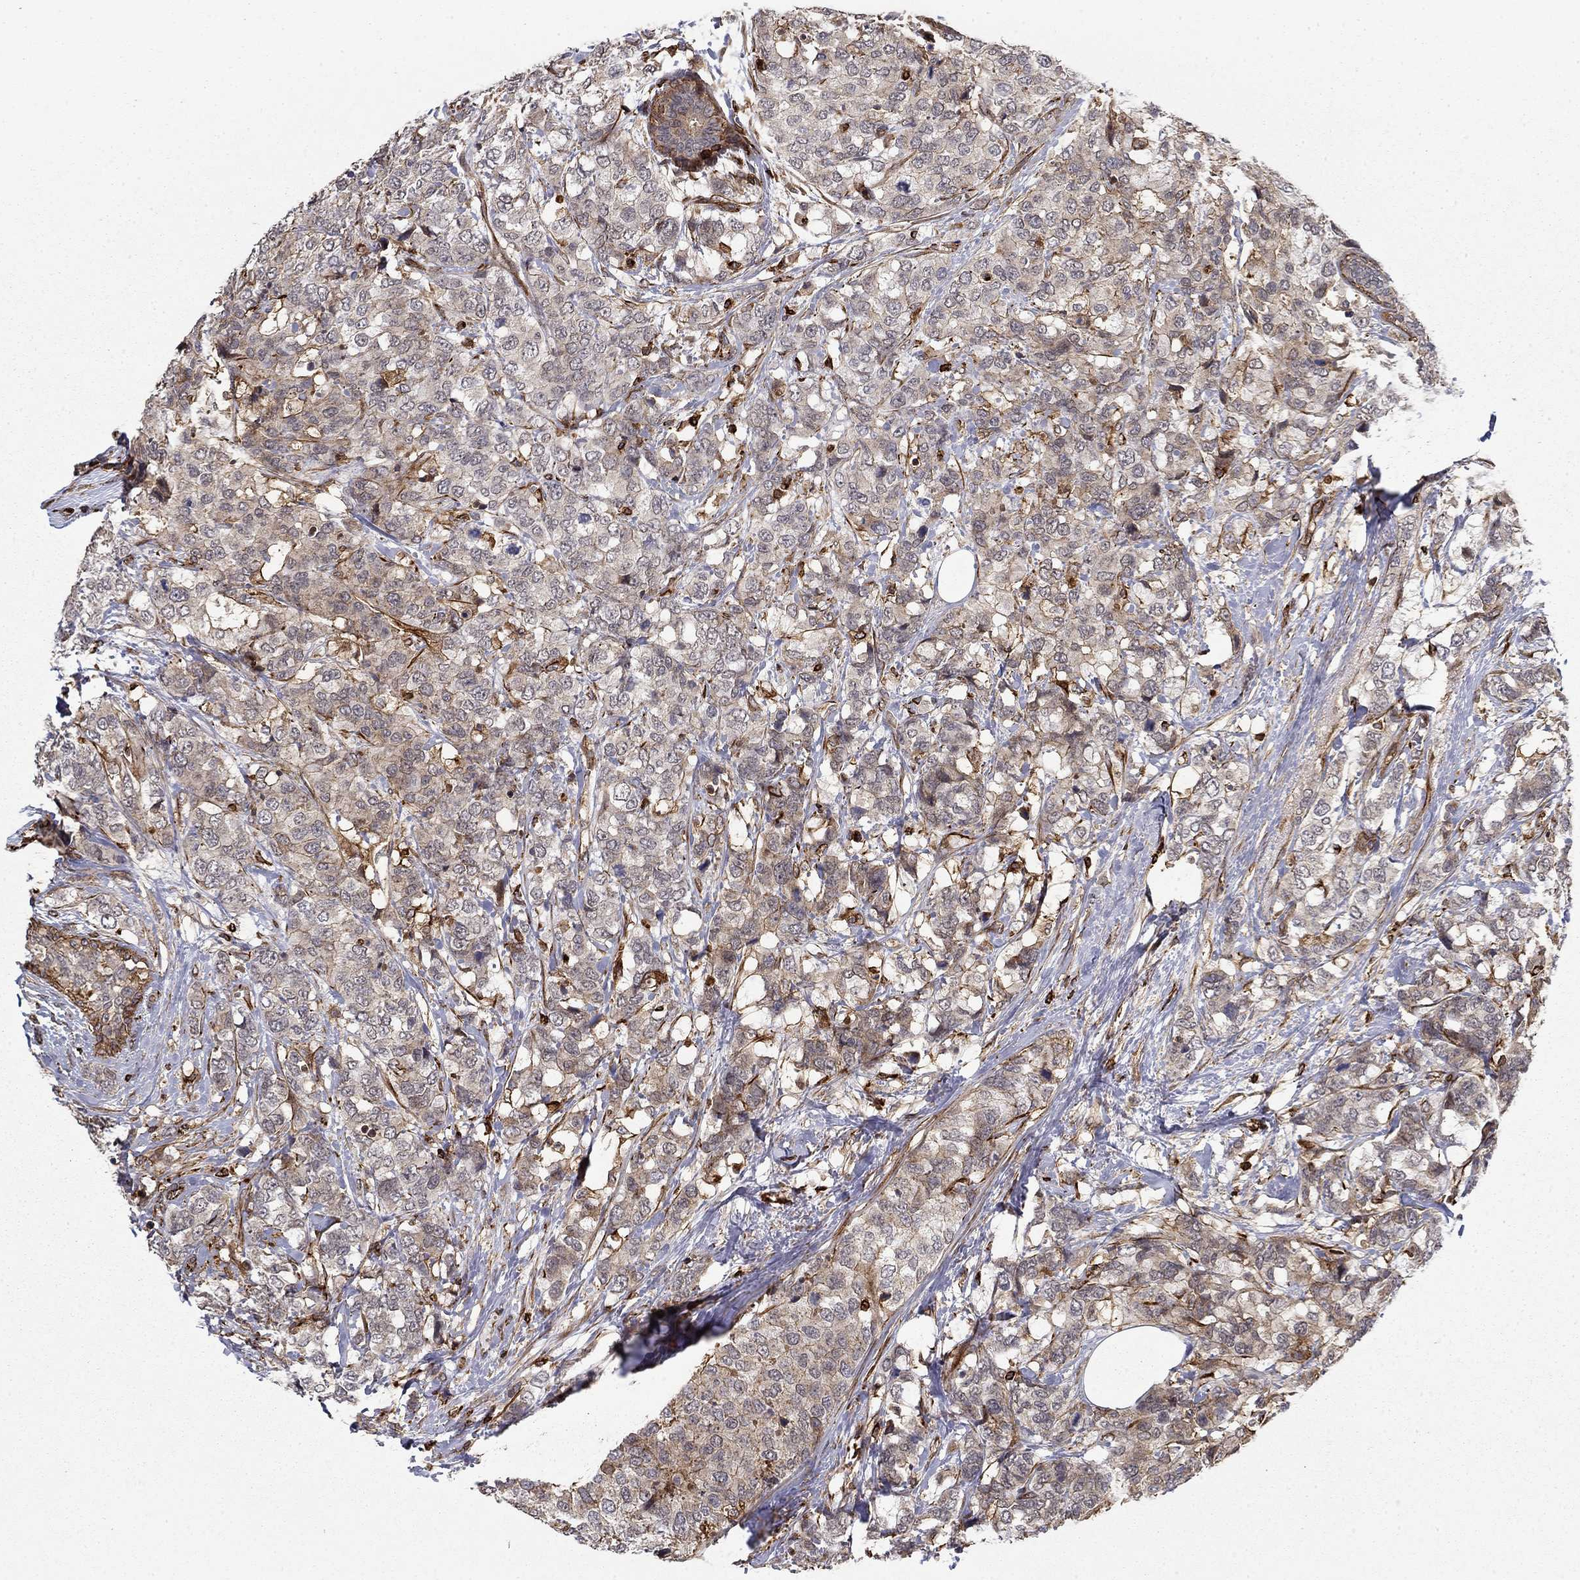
{"staining": {"intensity": "weak", "quantity": "<25%", "location": "cytoplasmic/membranous"}, "tissue": "breast cancer", "cell_type": "Tumor cells", "image_type": "cancer", "snomed": [{"axis": "morphology", "description": "Lobular carcinoma"}, {"axis": "topography", "description": "Breast"}], "caption": "Breast lobular carcinoma stained for a protein using immunohistochemistry shows no positivity tumor cells.", "gene": "ADM", "patient": {"sex": "female", "age": 59}}